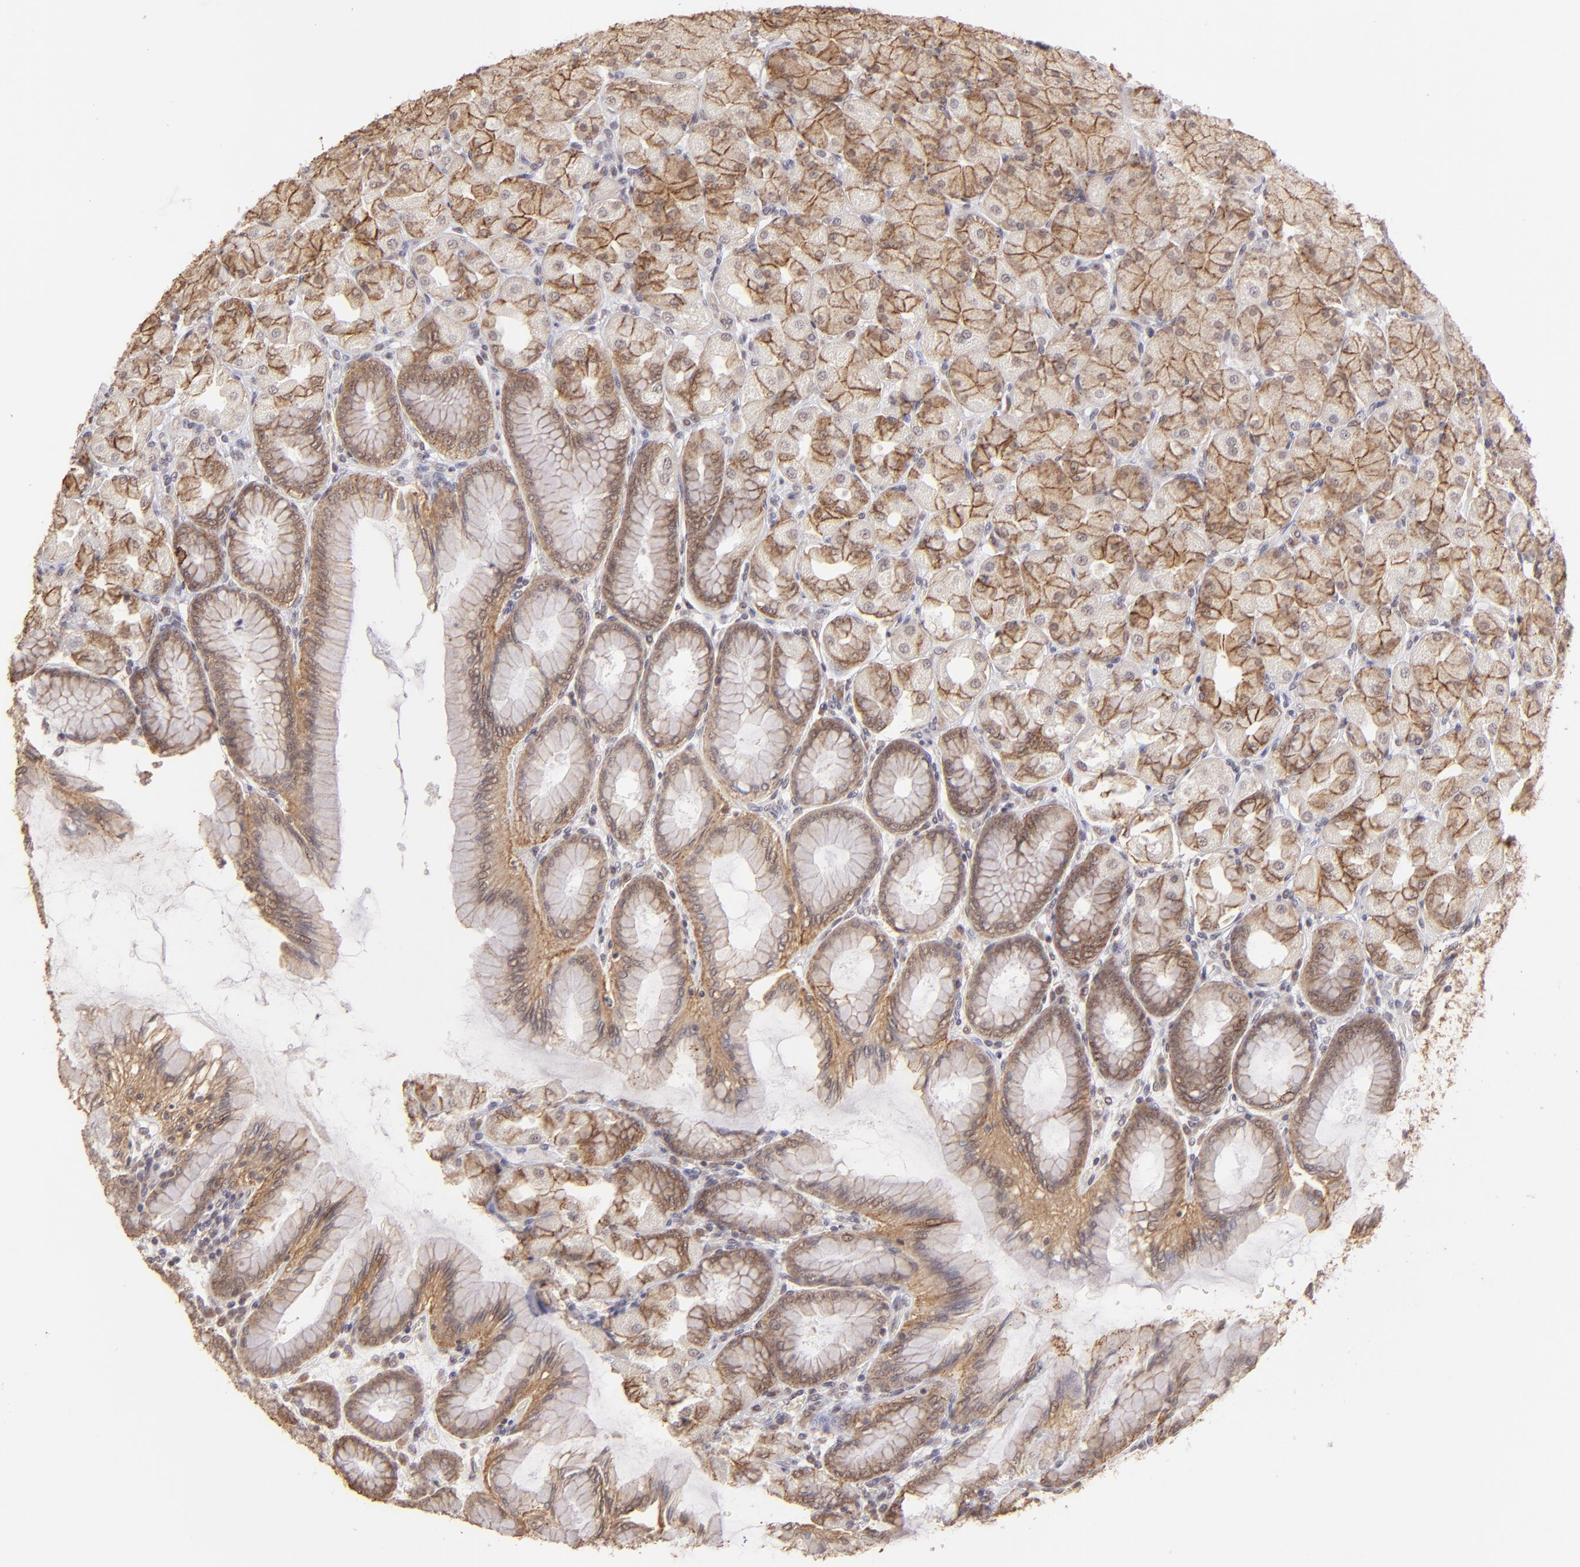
{"staining": {"intensity": "moderate", "quantity": ">75%", "location": "cytoplasmic/membranous"}, "tissue": "stomach", "cell_type": "Glandular cells", "image_type": "normal", "snomed": [{"axis": "morphology", "description": "Normal tissue, NOS"}, {"axis": "topography", "description": "Stomach, upper"}], "caption": "Stomach stained with DAB (3,3'-diaminobenzidine) IHC shows medium levels of moderate cytoplasmic/membranous expression in approximately >75% of glandular cells. The protein of interest is stained brown, and the nuclei are stained in blue (DAB IHC with brightfield microscopy, high magnification).", "gene": "CLDN1", "patient": {"sex": "female", "age": 56}}